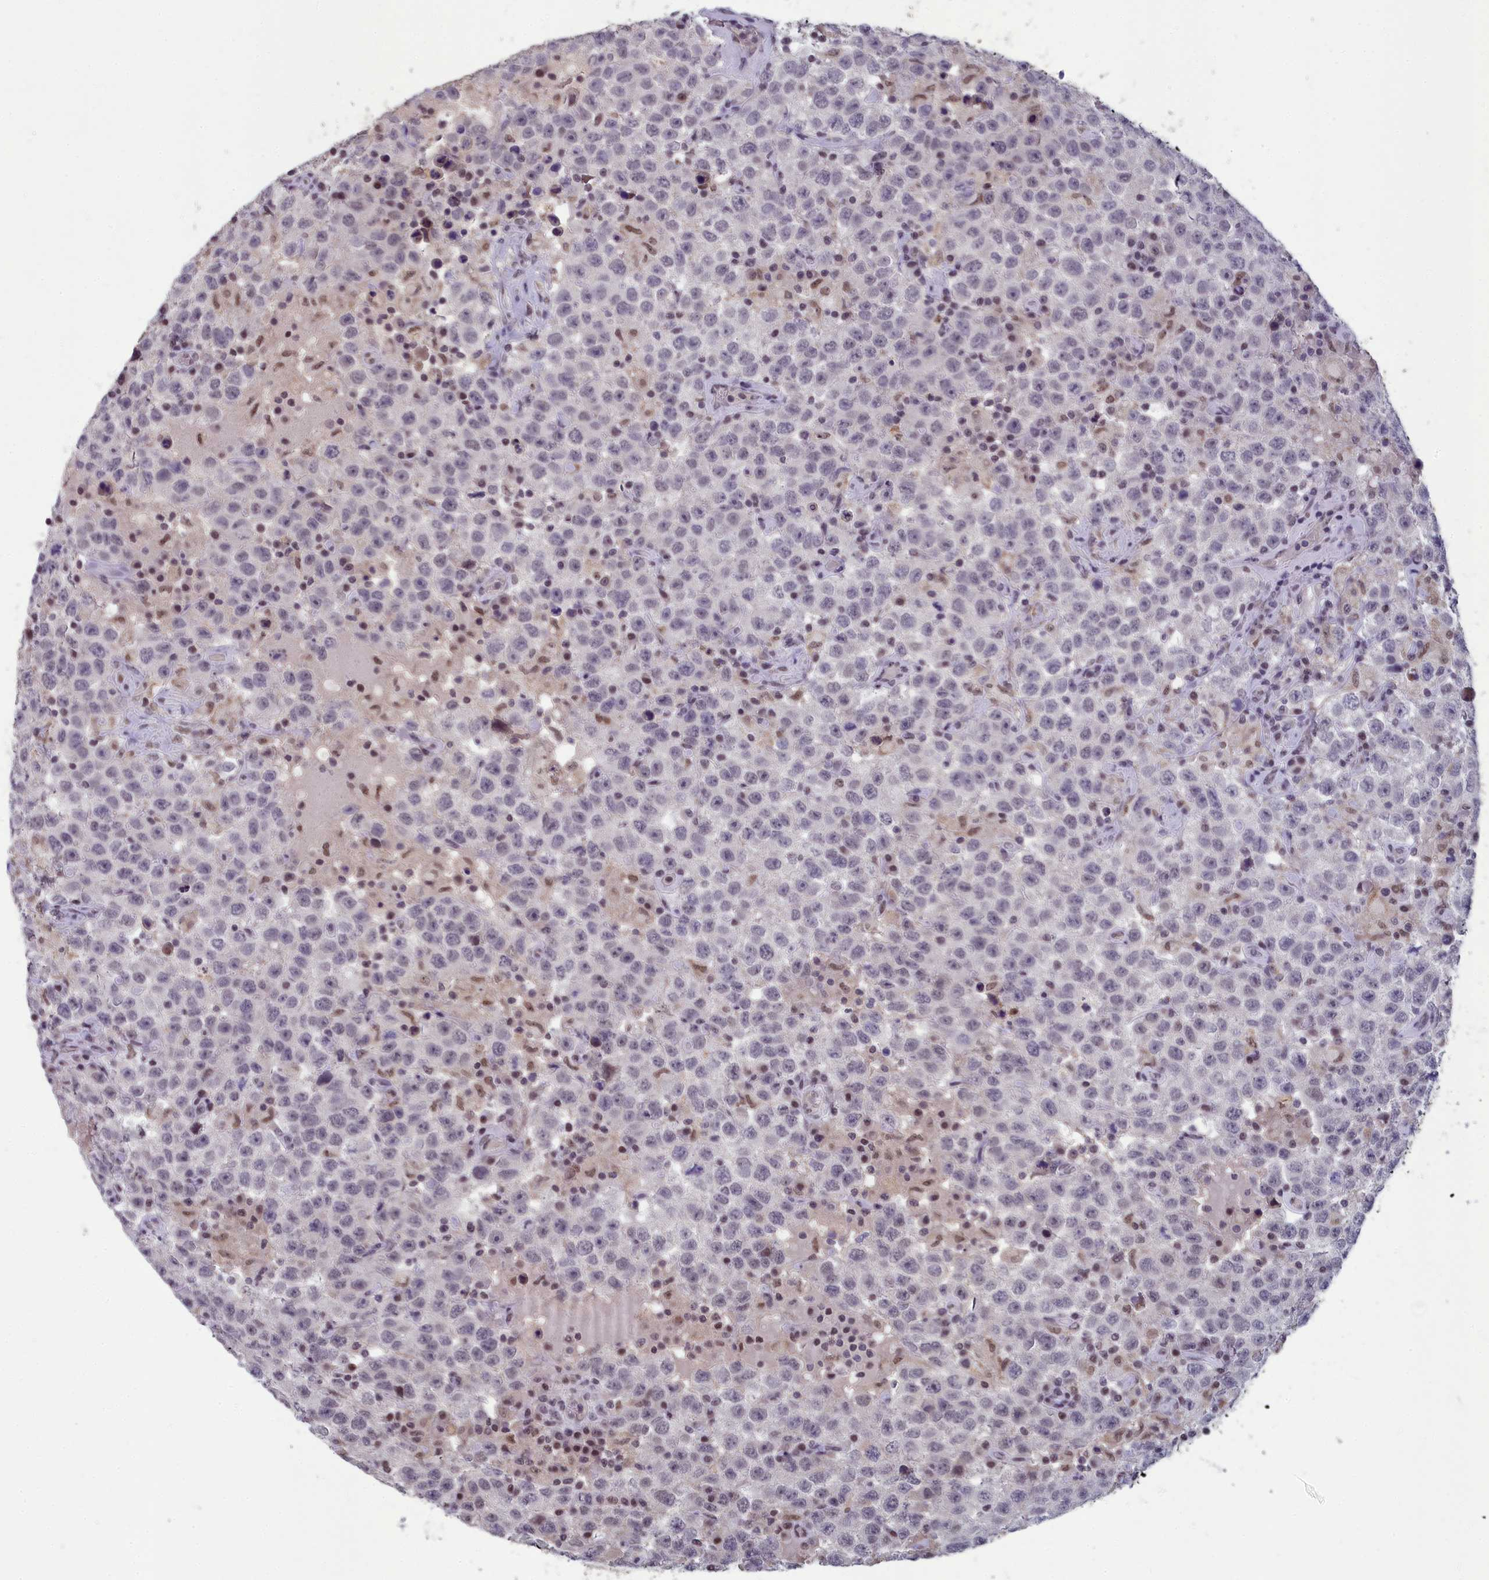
{"staining": {"intensity": "weak", "quantity": "25%-75%", "location": "nuclear"}, "tissue": "testis cancer", "cell_type": "Tumor cells", "image_type": "cancer", "snomed": [{"axis": "morphology", "description": "Seminoma, NOS"}, {"axis": "topography", "description": "Testis"}], "caption": "Protein staining demonstrates weak nuclear staining in approximately 25%-75% of tumor cells in testis seminoma.", "gene": "MT-CO3", "patient": {"sex": "male", "age": 41}}